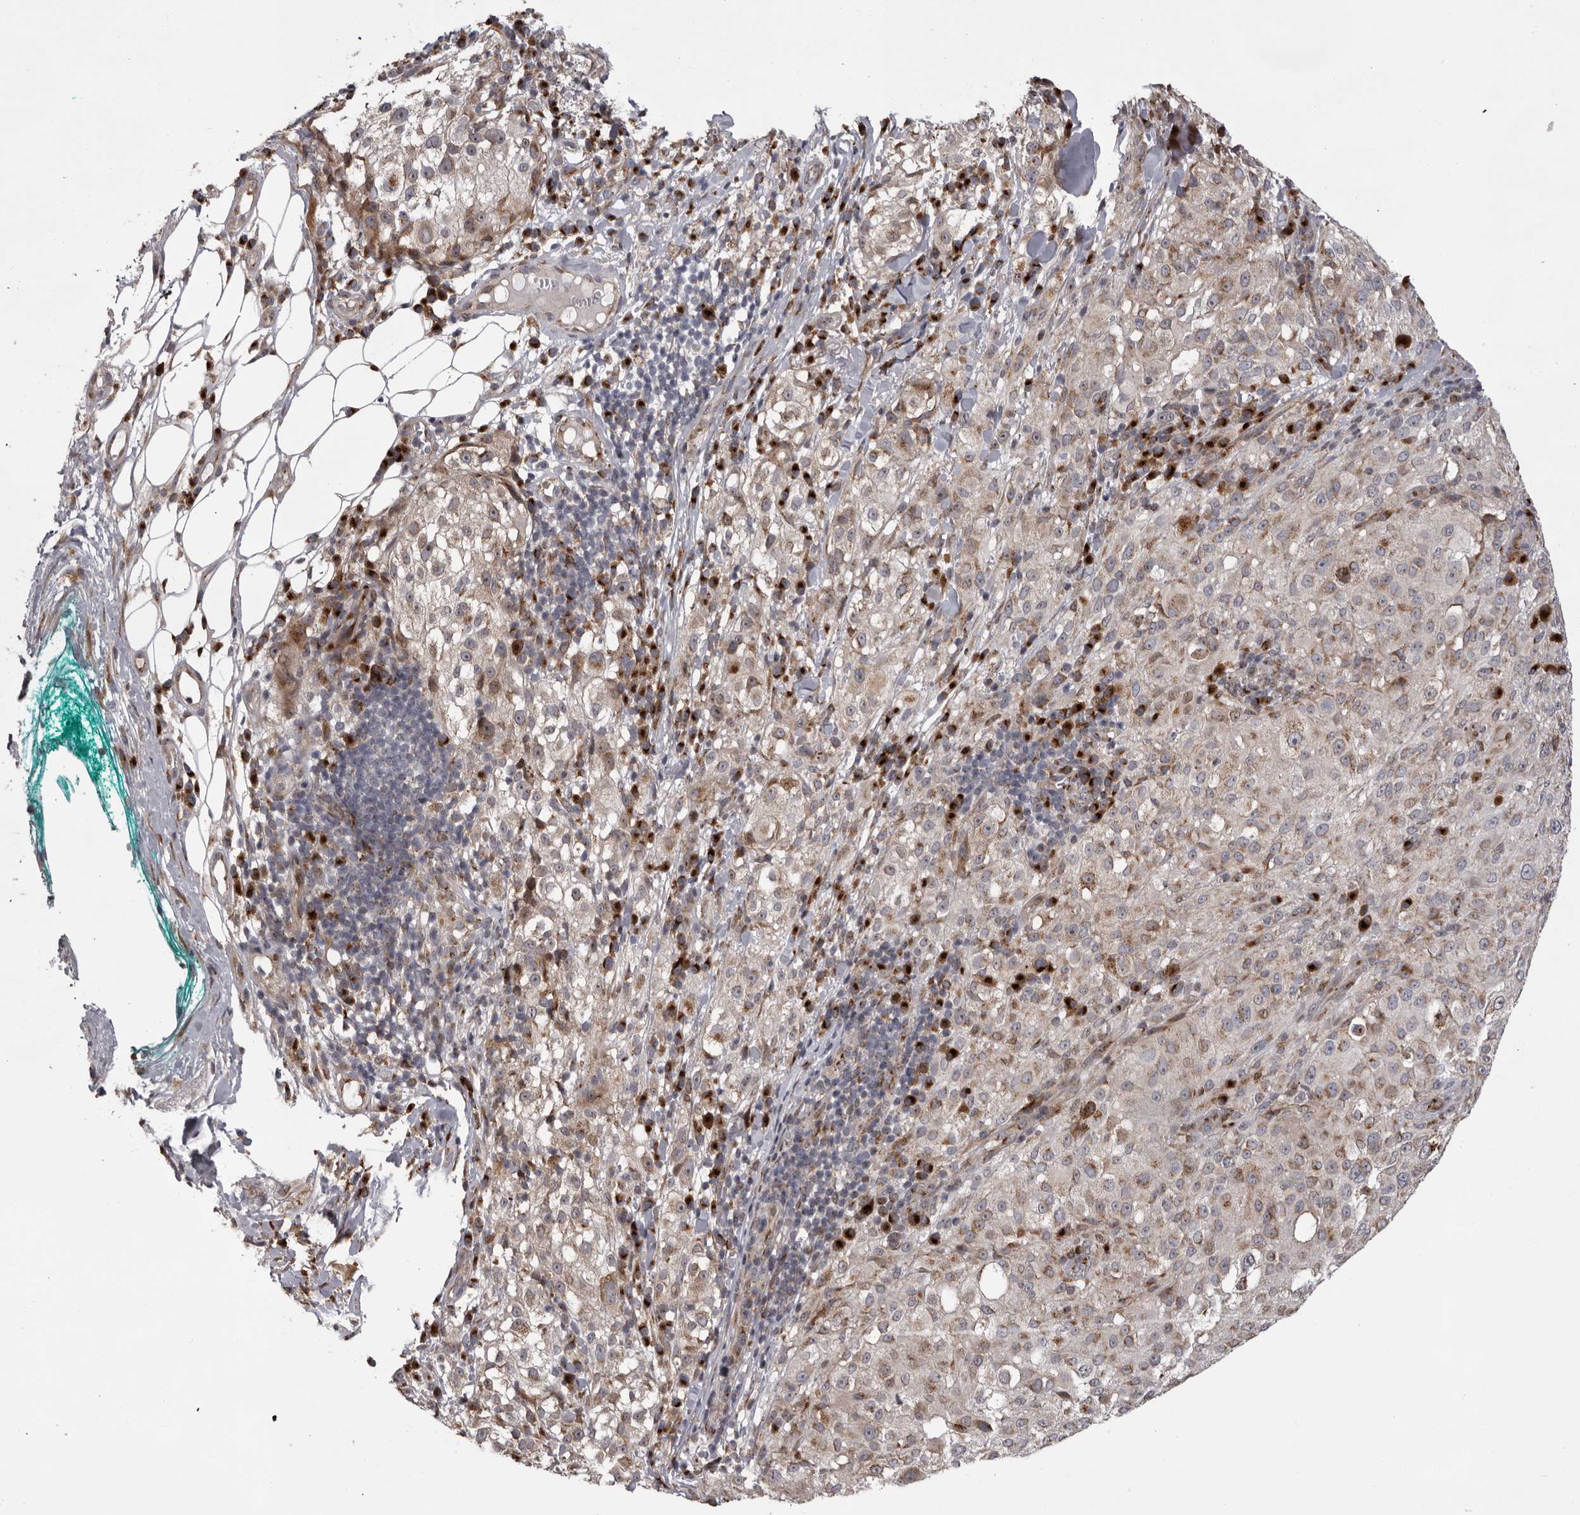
{"staining": {"intensity": "weak", "quantity": ">75%", "location": "cytoplasmic/membranous"}, "tissue": "melanoma", "cell_type": "Tumor cells", "image_type": "cancer", "snomed": [{"axis": "morphology", "description": "Necrosis, NOS"}, {"axis": "morphology", "description": "Malignant melanoma, NOS"}, {"axis": "topography", "description": "Skin"}], "caption": "Immunohistochemical staining of melanoma shows low levels of weak cytoplasmic/membranous expression in approximately >75% of tumor cells.", "gene": "WDR47", "patient": {"sex": "female", "age": 87}}